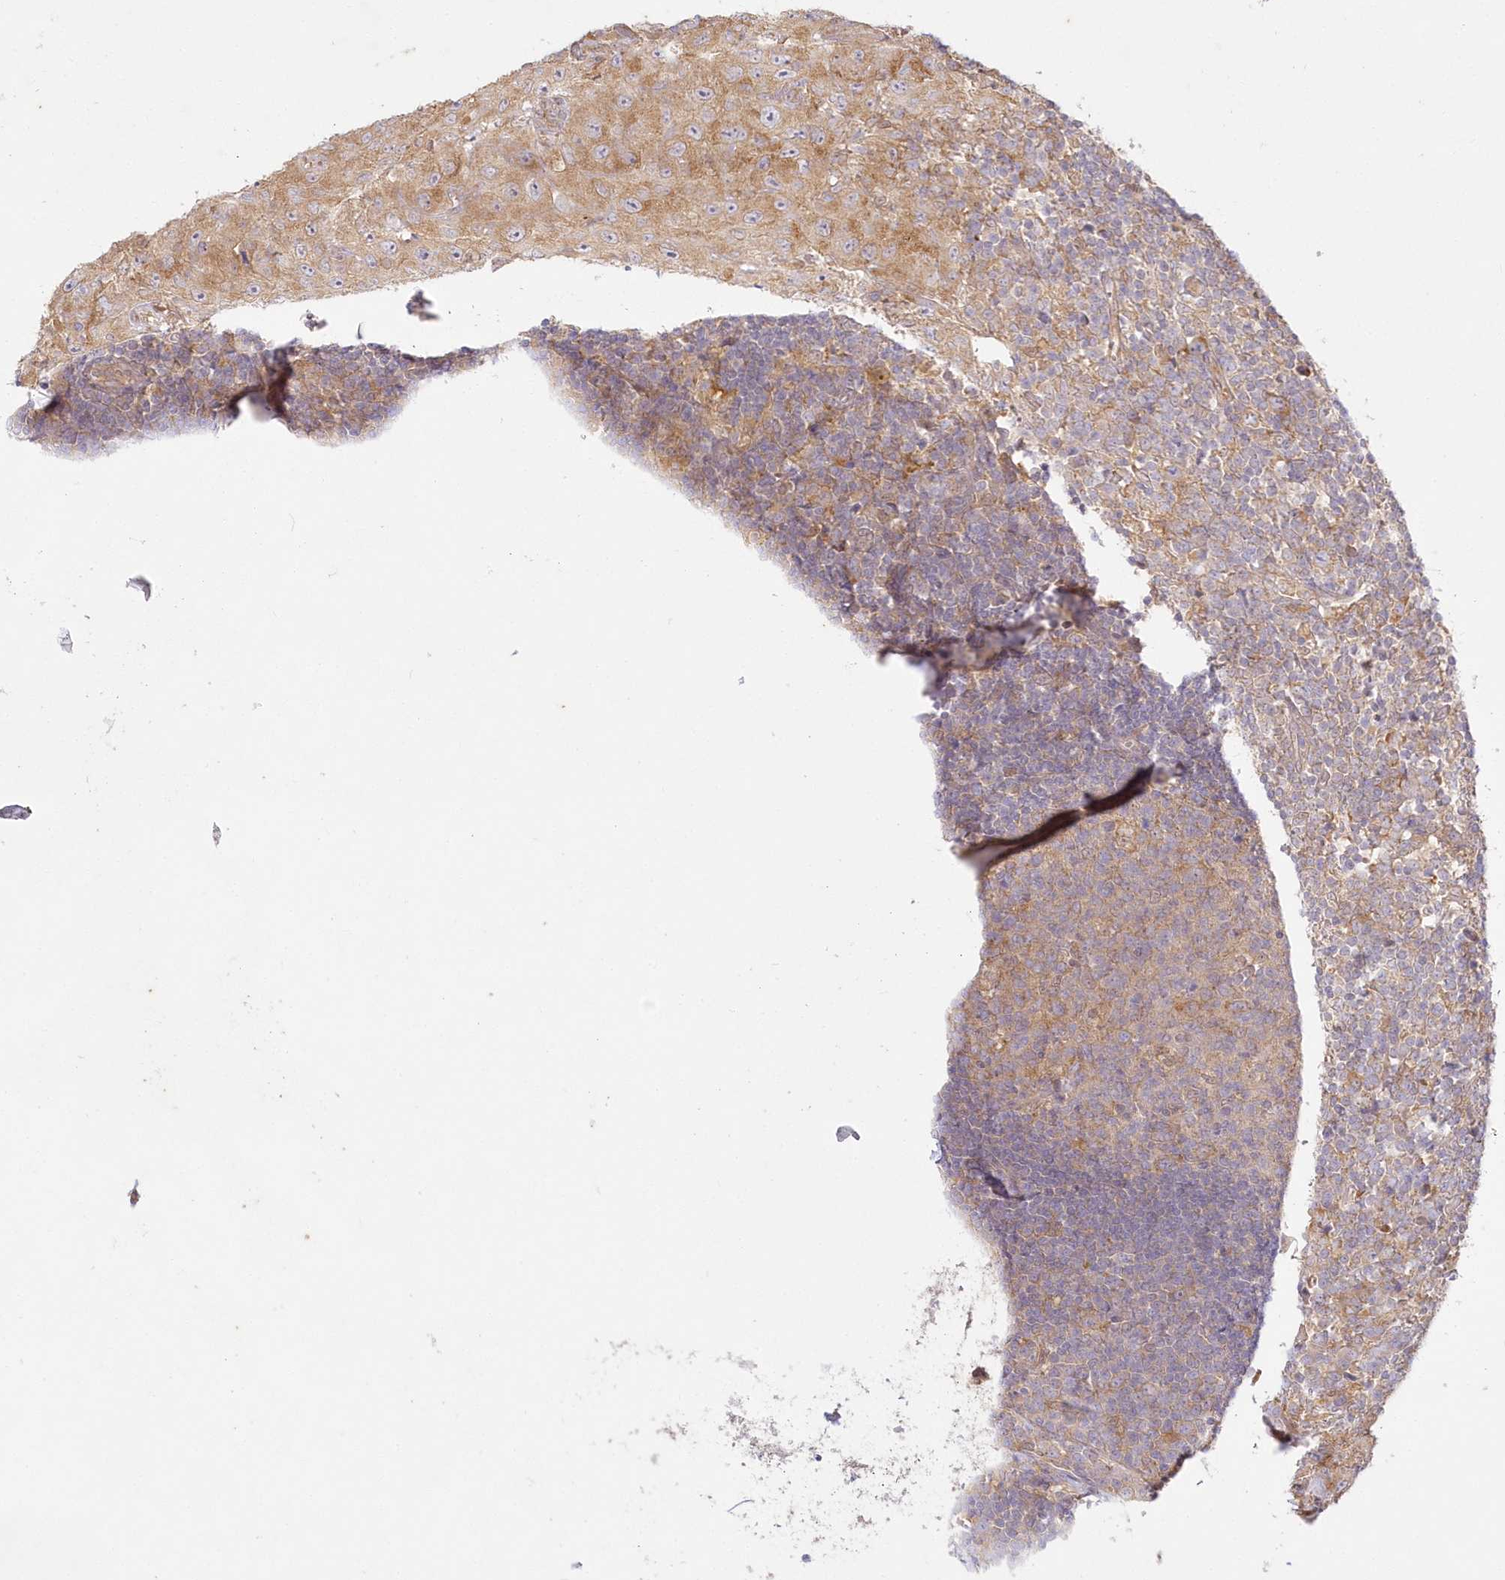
{"staining": {"intensity": "moderate", "quantity": ">75%", "location": "cytoplasmic/membranous"}, "tissue": "lymph node", "cell_type": "Germinal center cells", "image_type": "normal", "snomed": [{"axis": "morphology", "description": "Normal tissue, NOS"}, {"axis": "morphology", "description": "Squamous cell carcinoma, metastatic, NOS"}, {"axis": "topography", "description": "Lymph node"}], "caption": "Immunohistochemistry of unremarkable human lymph node reveals medium levels of moderate cytoplasmic/membranous positivity in approximately >75% of germinal center cells.", "gene": "RNPEP", "patient": {"sex": "male", "age": 73}}